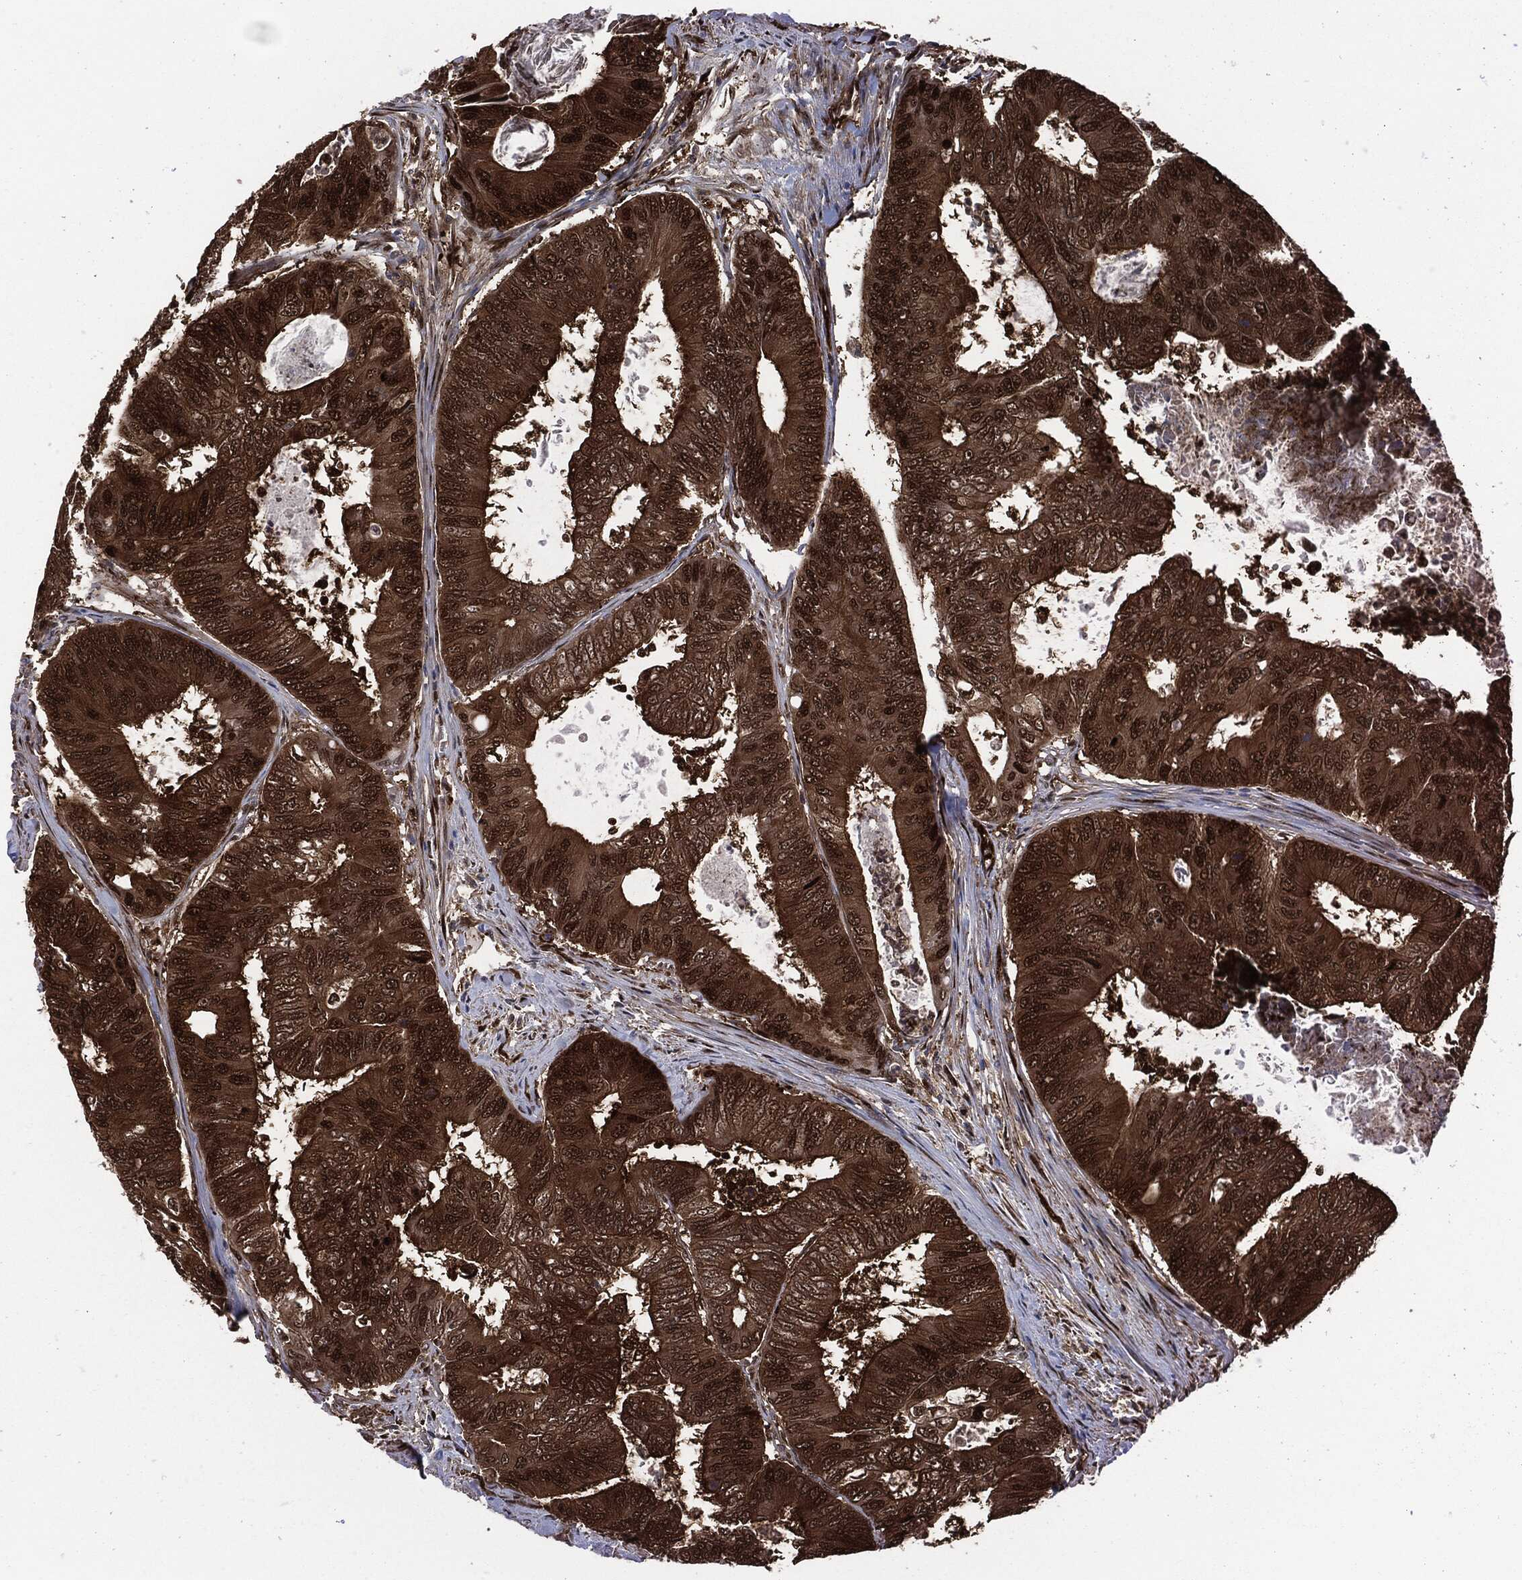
{"staining": {"intensity": "strong", "quantity": ">75%", "location": "cytoplasmic/membranous,nuclear"}, "tissue": "colorectal cancer", "cell_type": "Tumor cells", "image_type": "cancer", "snomed": [{"axis": "morphology", "description": "Adenocarcinoma, NOS"}, {"axis": "topography", "description": "Colon"}], "caption": "Brown immunohistochemical staining in adenocarcinoma (colorectal) reveals strong cytoplasmic/membranous and nuclear staining in about >75% of tumor cells. (IHC, brightfield microscopy, high magnification).", "gene": "DCTN1", "patient": {"sex": "female", "age": 48}}